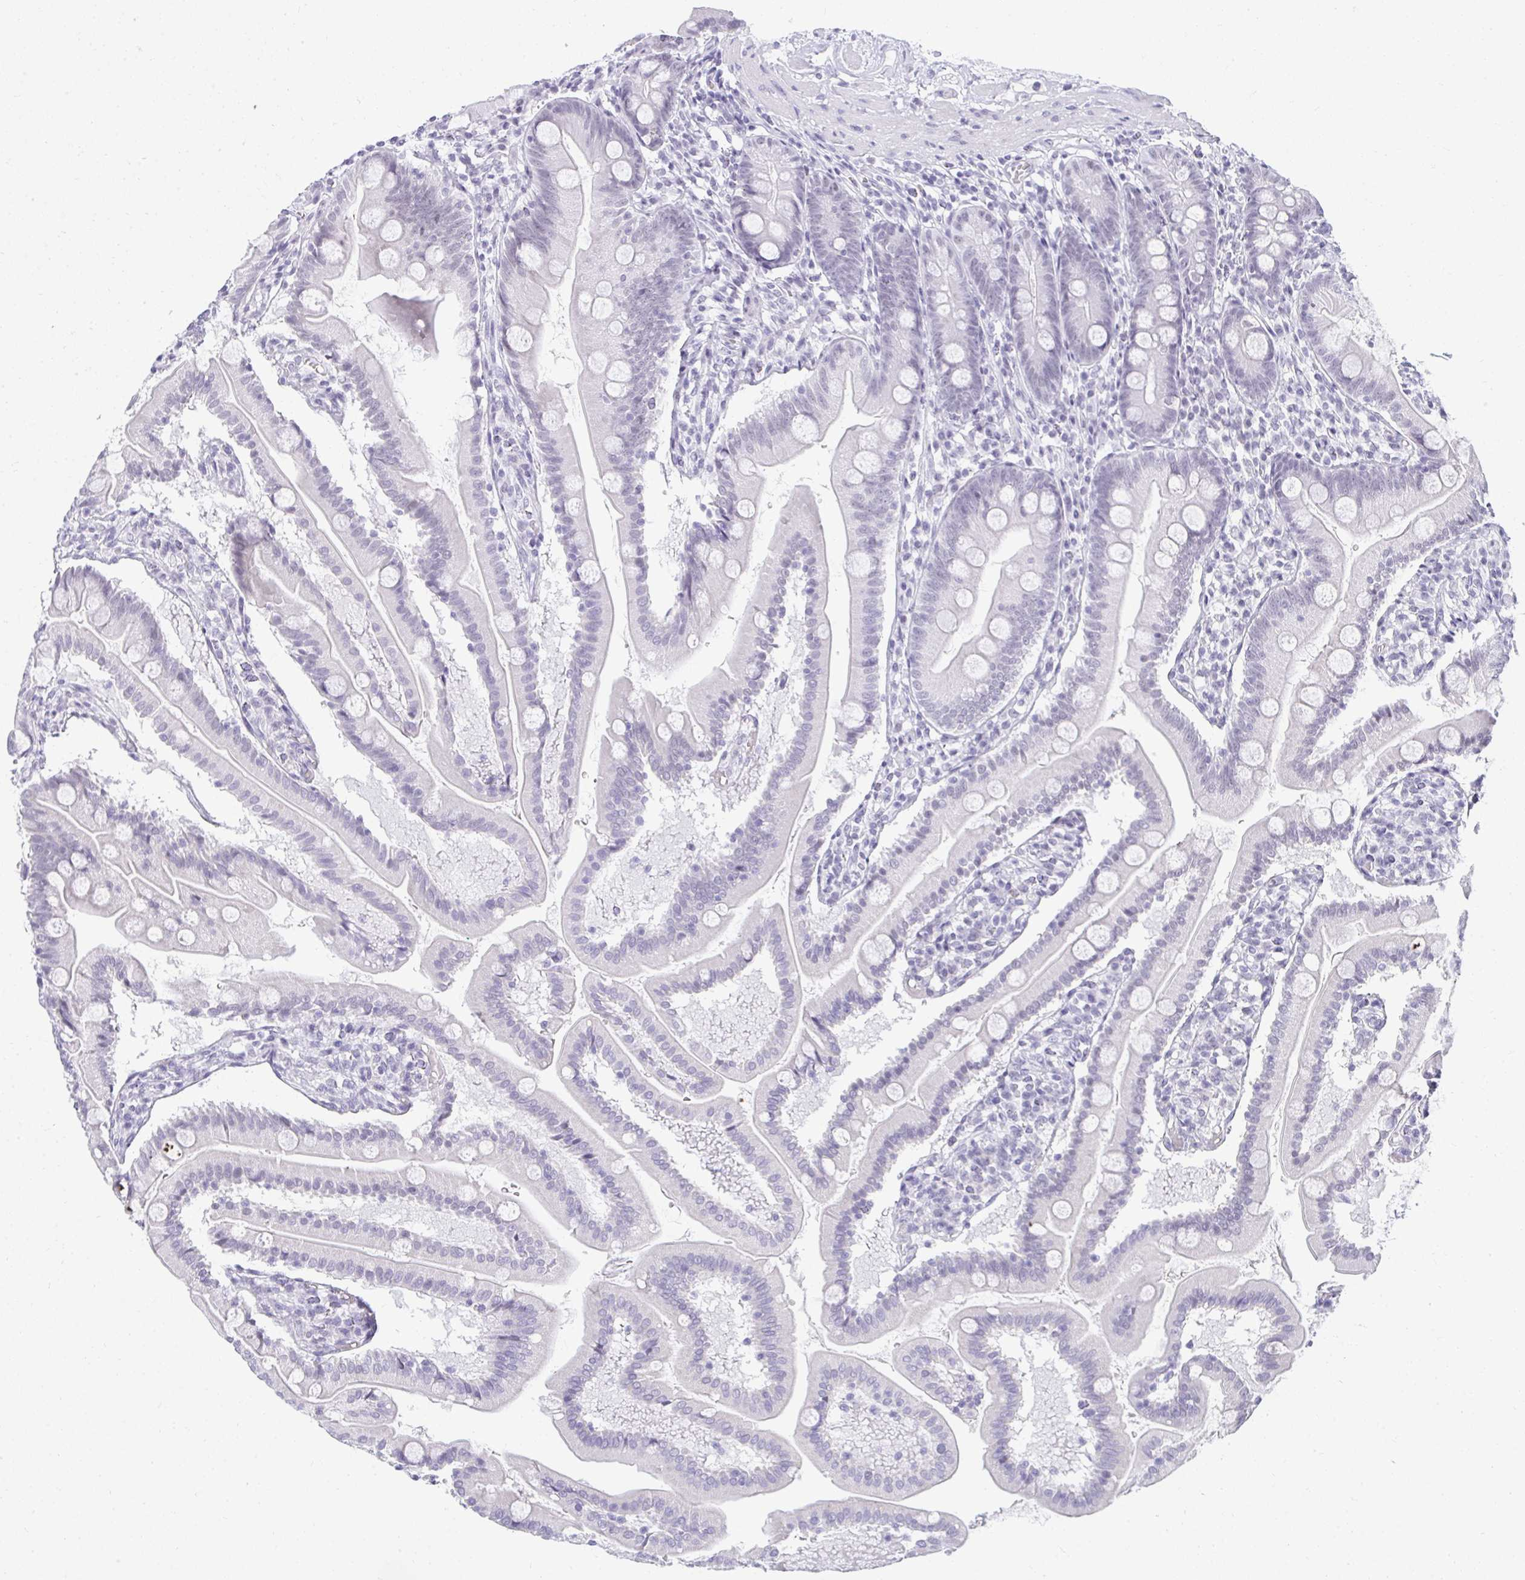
{"staining": {"intensity": "weak", "quantity": "<25%", "location": "nuclear"}, "tissue": "duodenum", "cell_type": "Glandular cells", "image_type": "normal", "snomed": [{"axis": "morphology", "description": "Normal tissue, NOS"}, {"axis": "topography", "description": "Duodenum"}], "caption": "High power microscopy micrograph of an immunohistochemistry (IHC) image of unremarkable duodenum, revealing no significant positivity in glandular cells.", "gene": "PLA2G1B", "patient": {"sex": "female", "age": 67}}